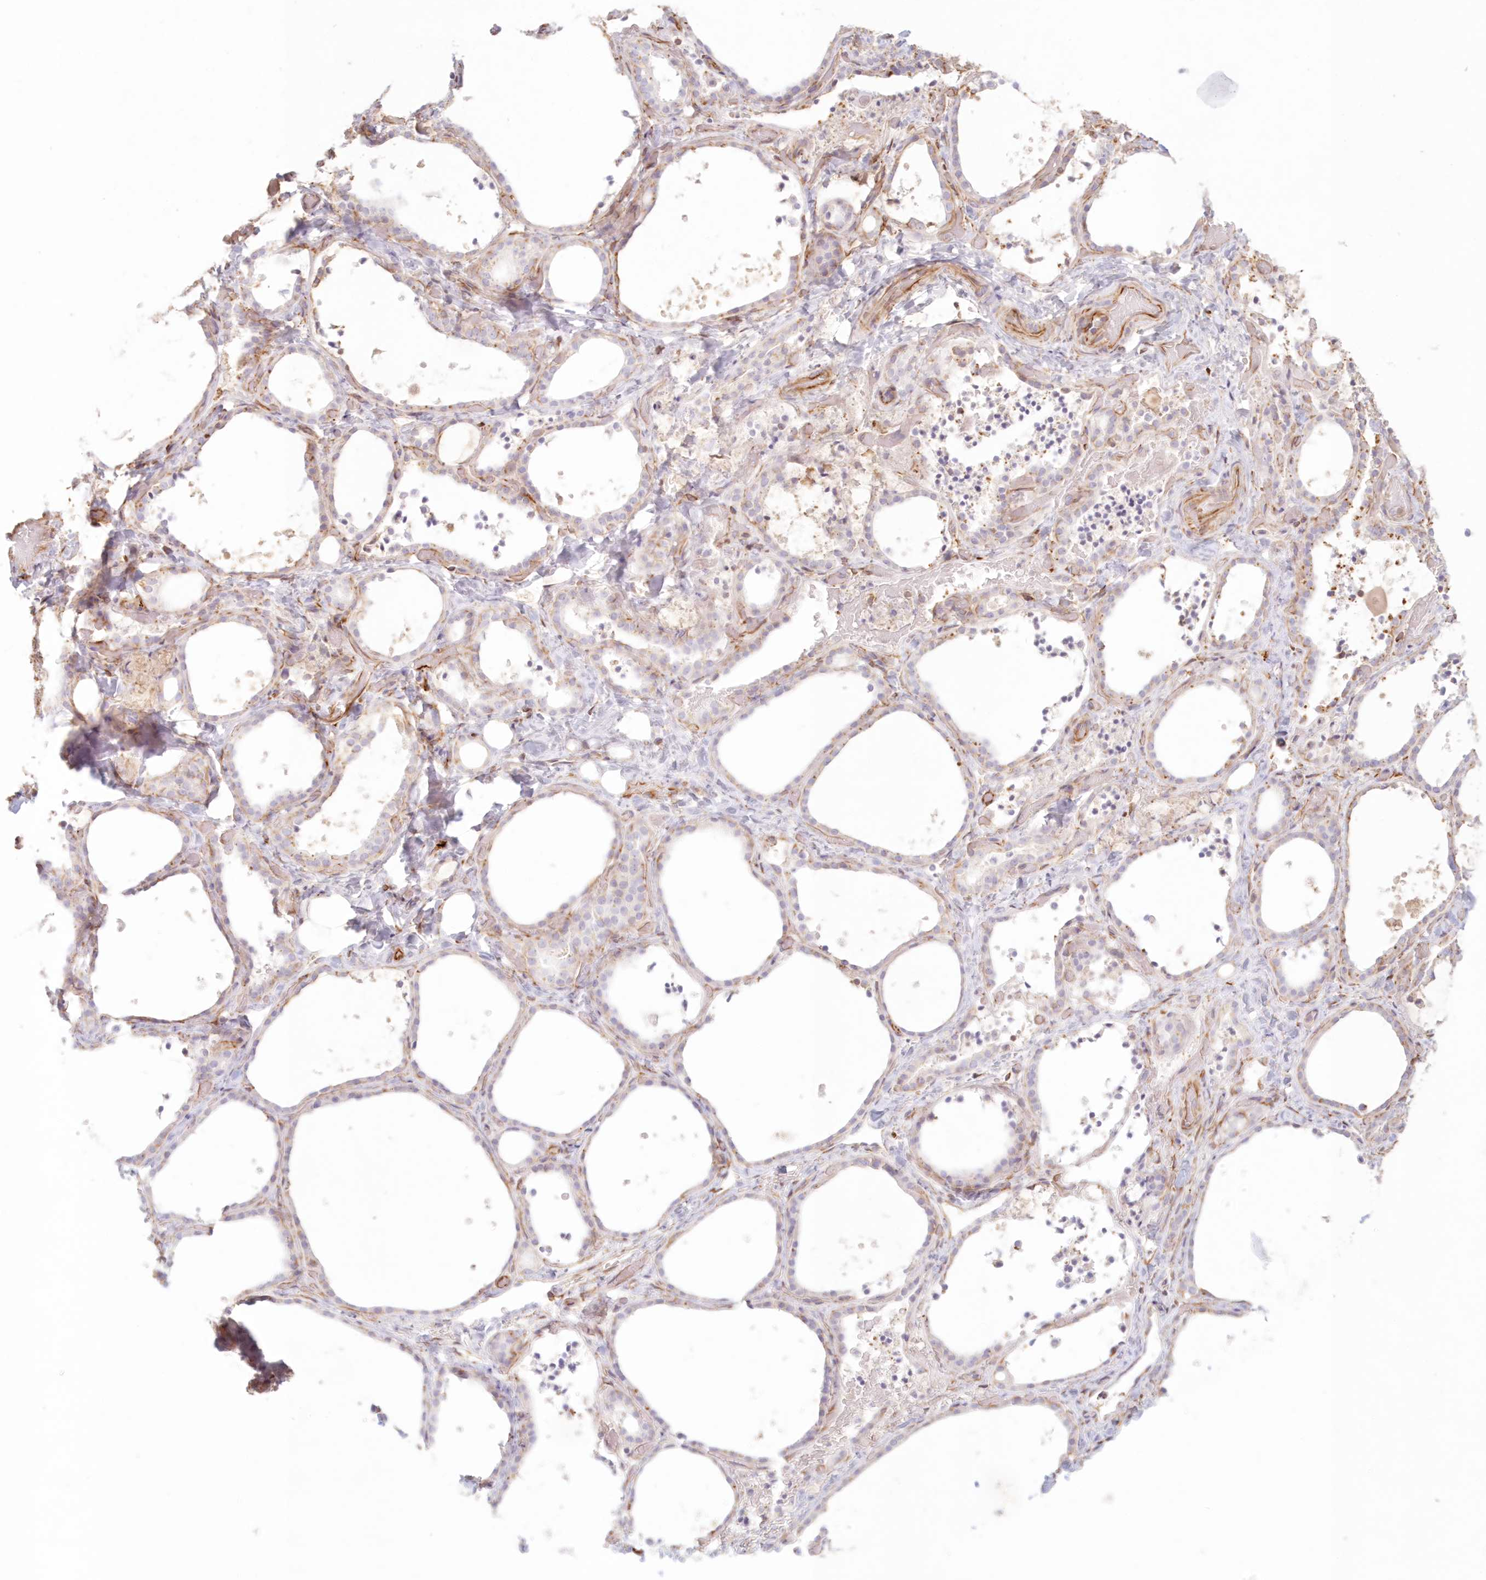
{"staining": {"intensity": "weak", "quantity": "<25%", "location": "cytoplasmic/membranous"}, "tissue": "thyroid gland", "cell_type": "Glandular cells", "image_type": "normal", "snomed": [{"axis": "morphology", "description": "Normal tissue, NOS"}, {"axis": "topography", "description": "Thyroid gland"}], "caption": "IHC histopathology image of unremarkable thyroid gland: thyroid gland stained with DAB reveals no significant protein staining in glandular cells.", "gene": "DMRTB1", "patient": {"sex": "female", "age": 44}}